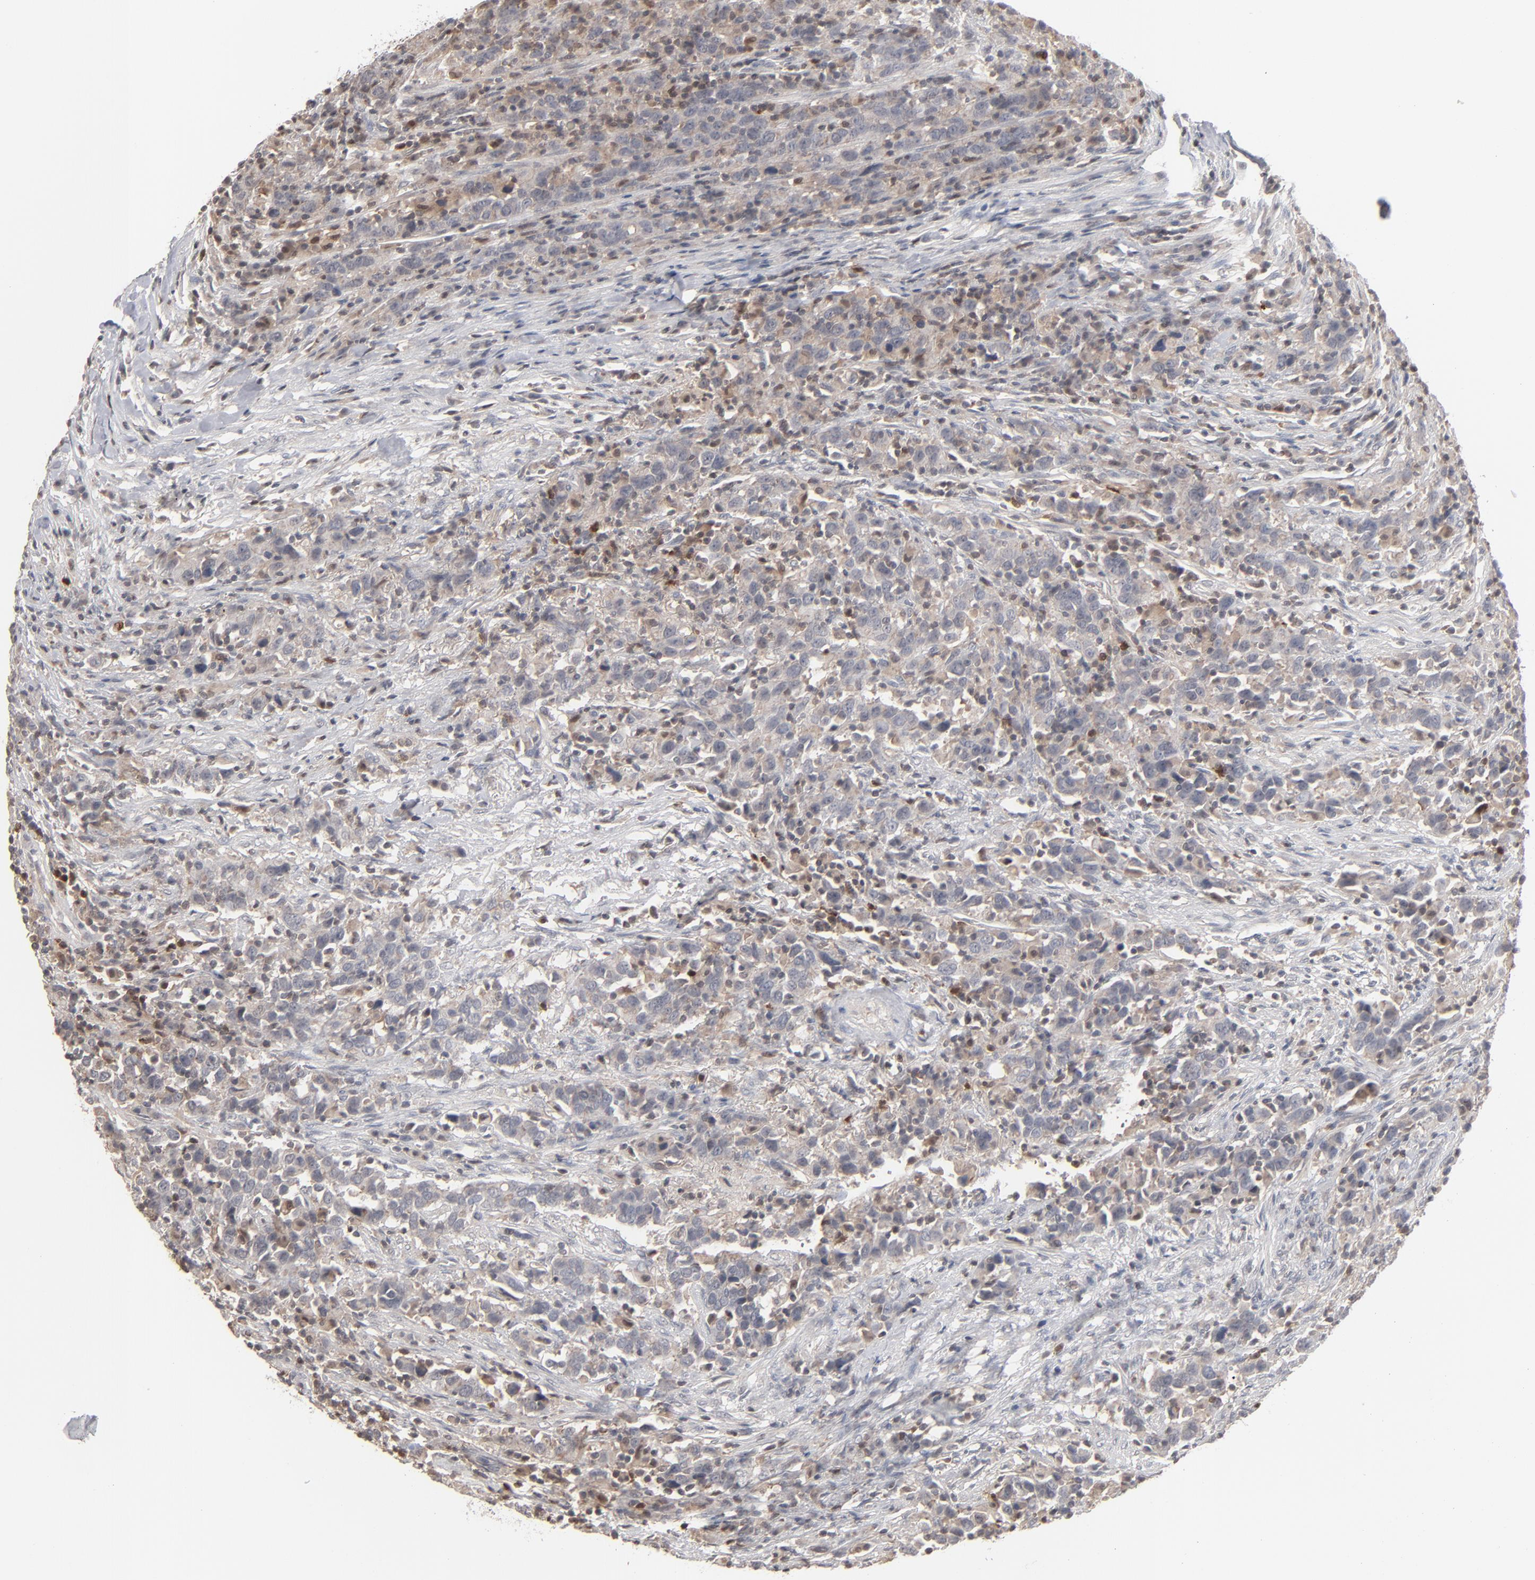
{"staining": {"intensity": "weak", "quantity": "25%-75%", "location": "cytoplasmic/membranous"}, "tissue": "urothelial cancer", "cell_type": "Tumor cells", "image_type": "cancer", "snomed": [{"axis": "morphology", "description": "Urothelial carcinoma, High grade"}, {"axis": "topography", "description": "Urinary bladder"}], "caption": "A high-resolution image shows IHC staining of urothelial cancer, which shows weak cytoplasmic/membranous staining in approximately 25%-75% of tumor cells.", "gene": "STAT4", "patient": {"sex": "male", "age": 61}}